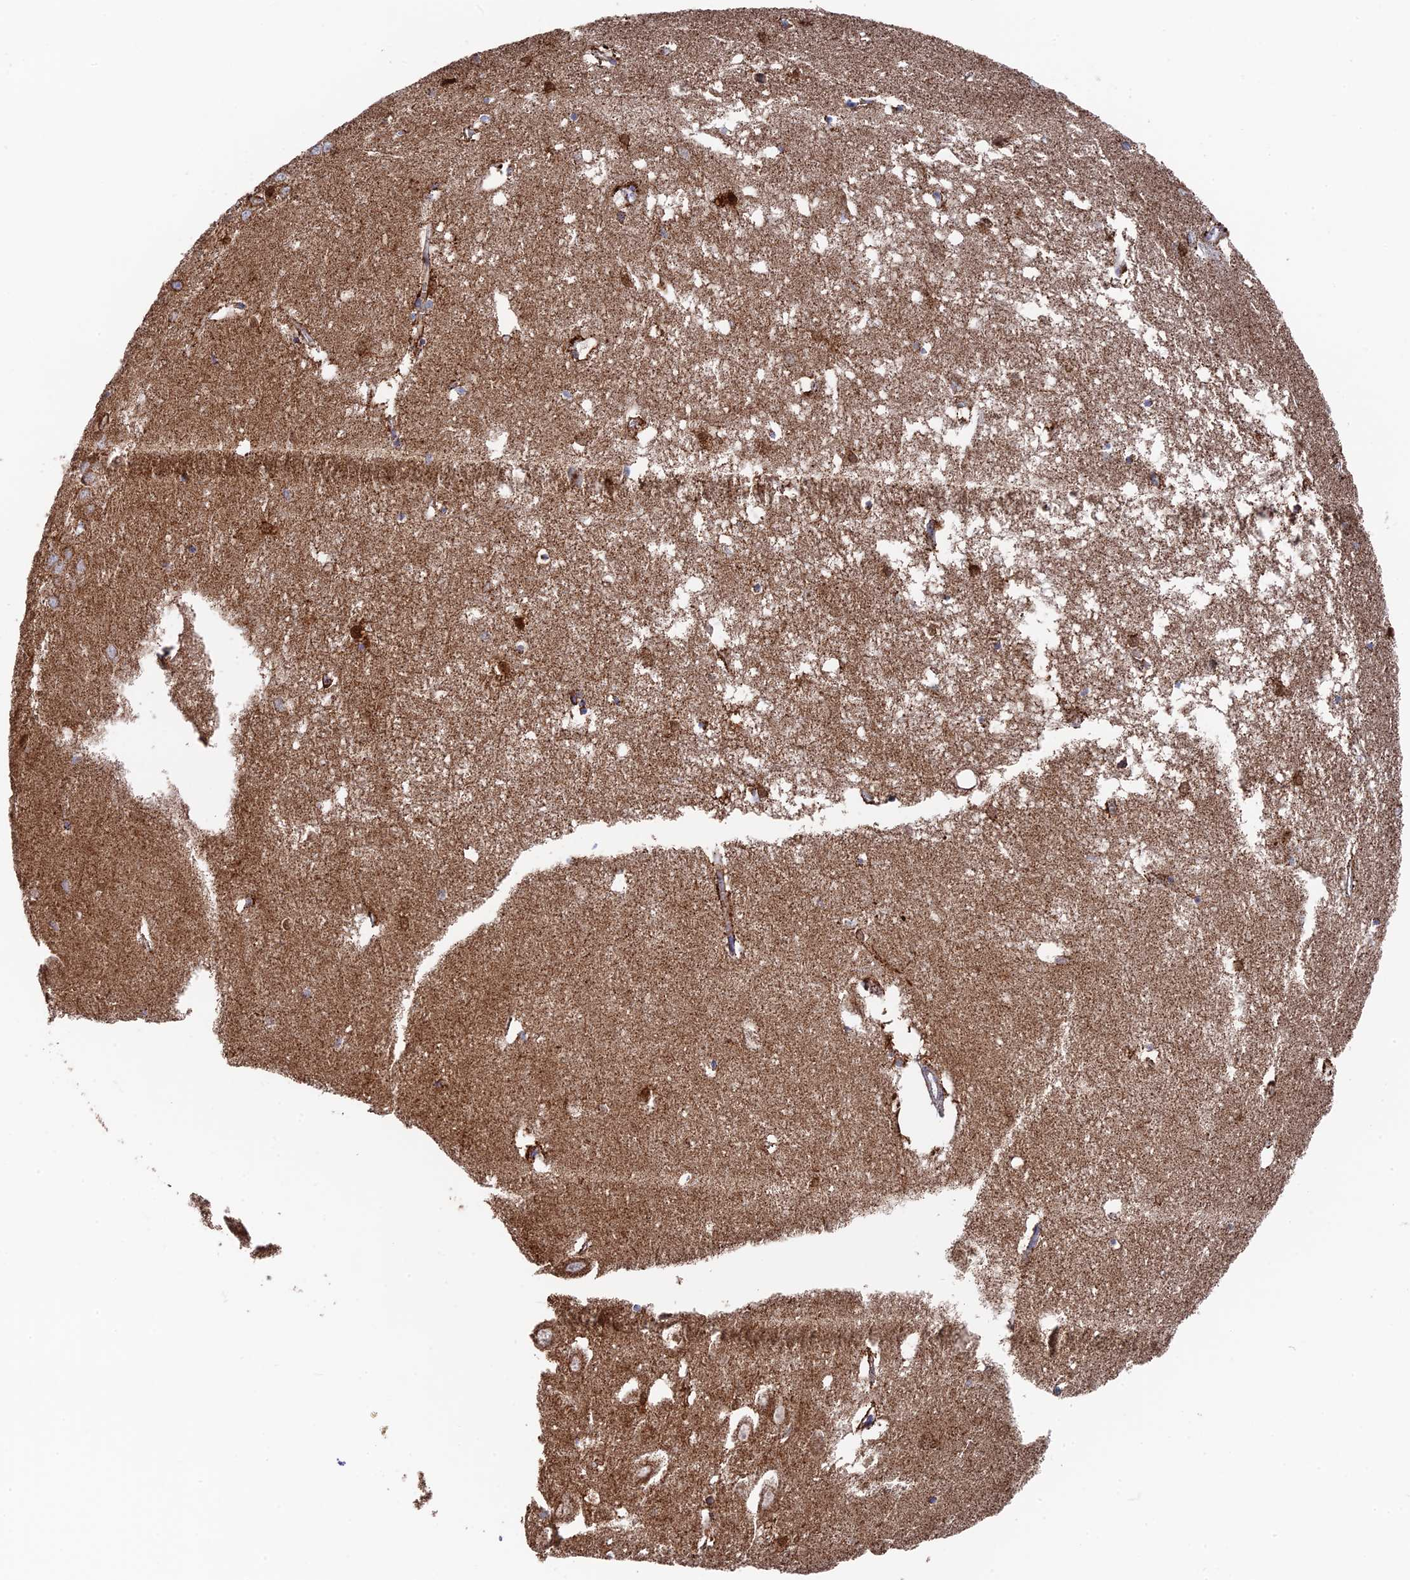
{"staining": {"intensity": "strong", "quantity": "25%-75%", "location": "cytoplasmic/membranous"}, "tissue": "hippocampus", "cell_type": "Glial cells", "image_type": "normal", "snomed": [{"axis": "morphology", "description": "Normal tissue, NOS"}, {"axis": "topography", "description": "Hippocampus"}], "caption": "This micrograph displays immunohistochemistry (IHC) staining of normal human hippocampus, with high strong cytoplasmic/membranous positivity in about 25%-75% of glial cells.", "gene": "HAUS8", "patient": {"sex": "female", "age": 64}}